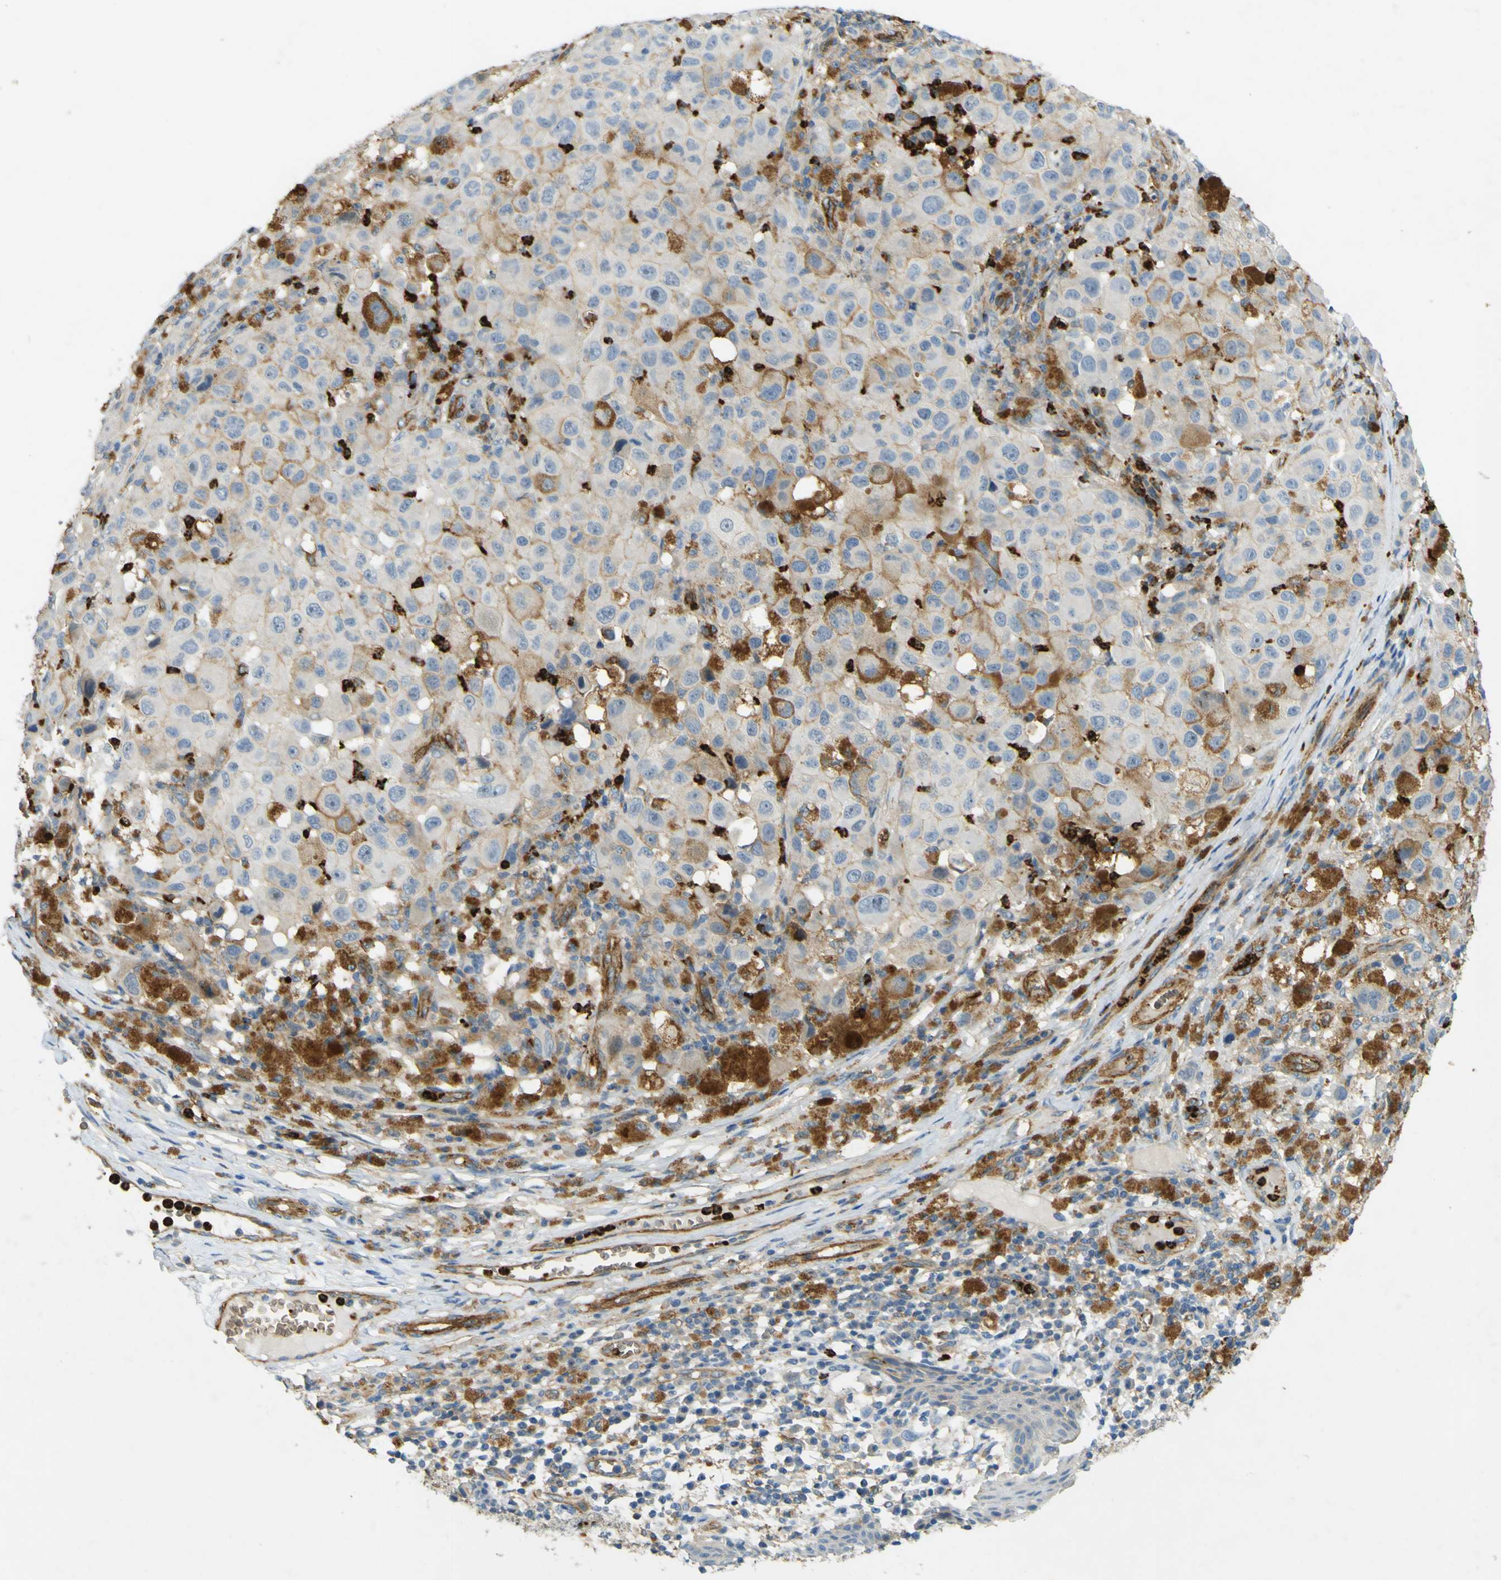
{"staining": {"intensity": "negative", "quantity": "none", "location": "none"}, "tissue": "melanoma", "cell_type": "Tumor cells", "image_type": "cancer", "snomed": [{"axis": "morphology", "description": "Malignant melanoma, NOS"}, {"axis": "topography", "description": "Skin"}], "caption": "Protein analysis of melanoma reveals no significant expression in tumor cells.", "gene": "PLXDC1", "patient": {"sex": "male", "age": 96}}